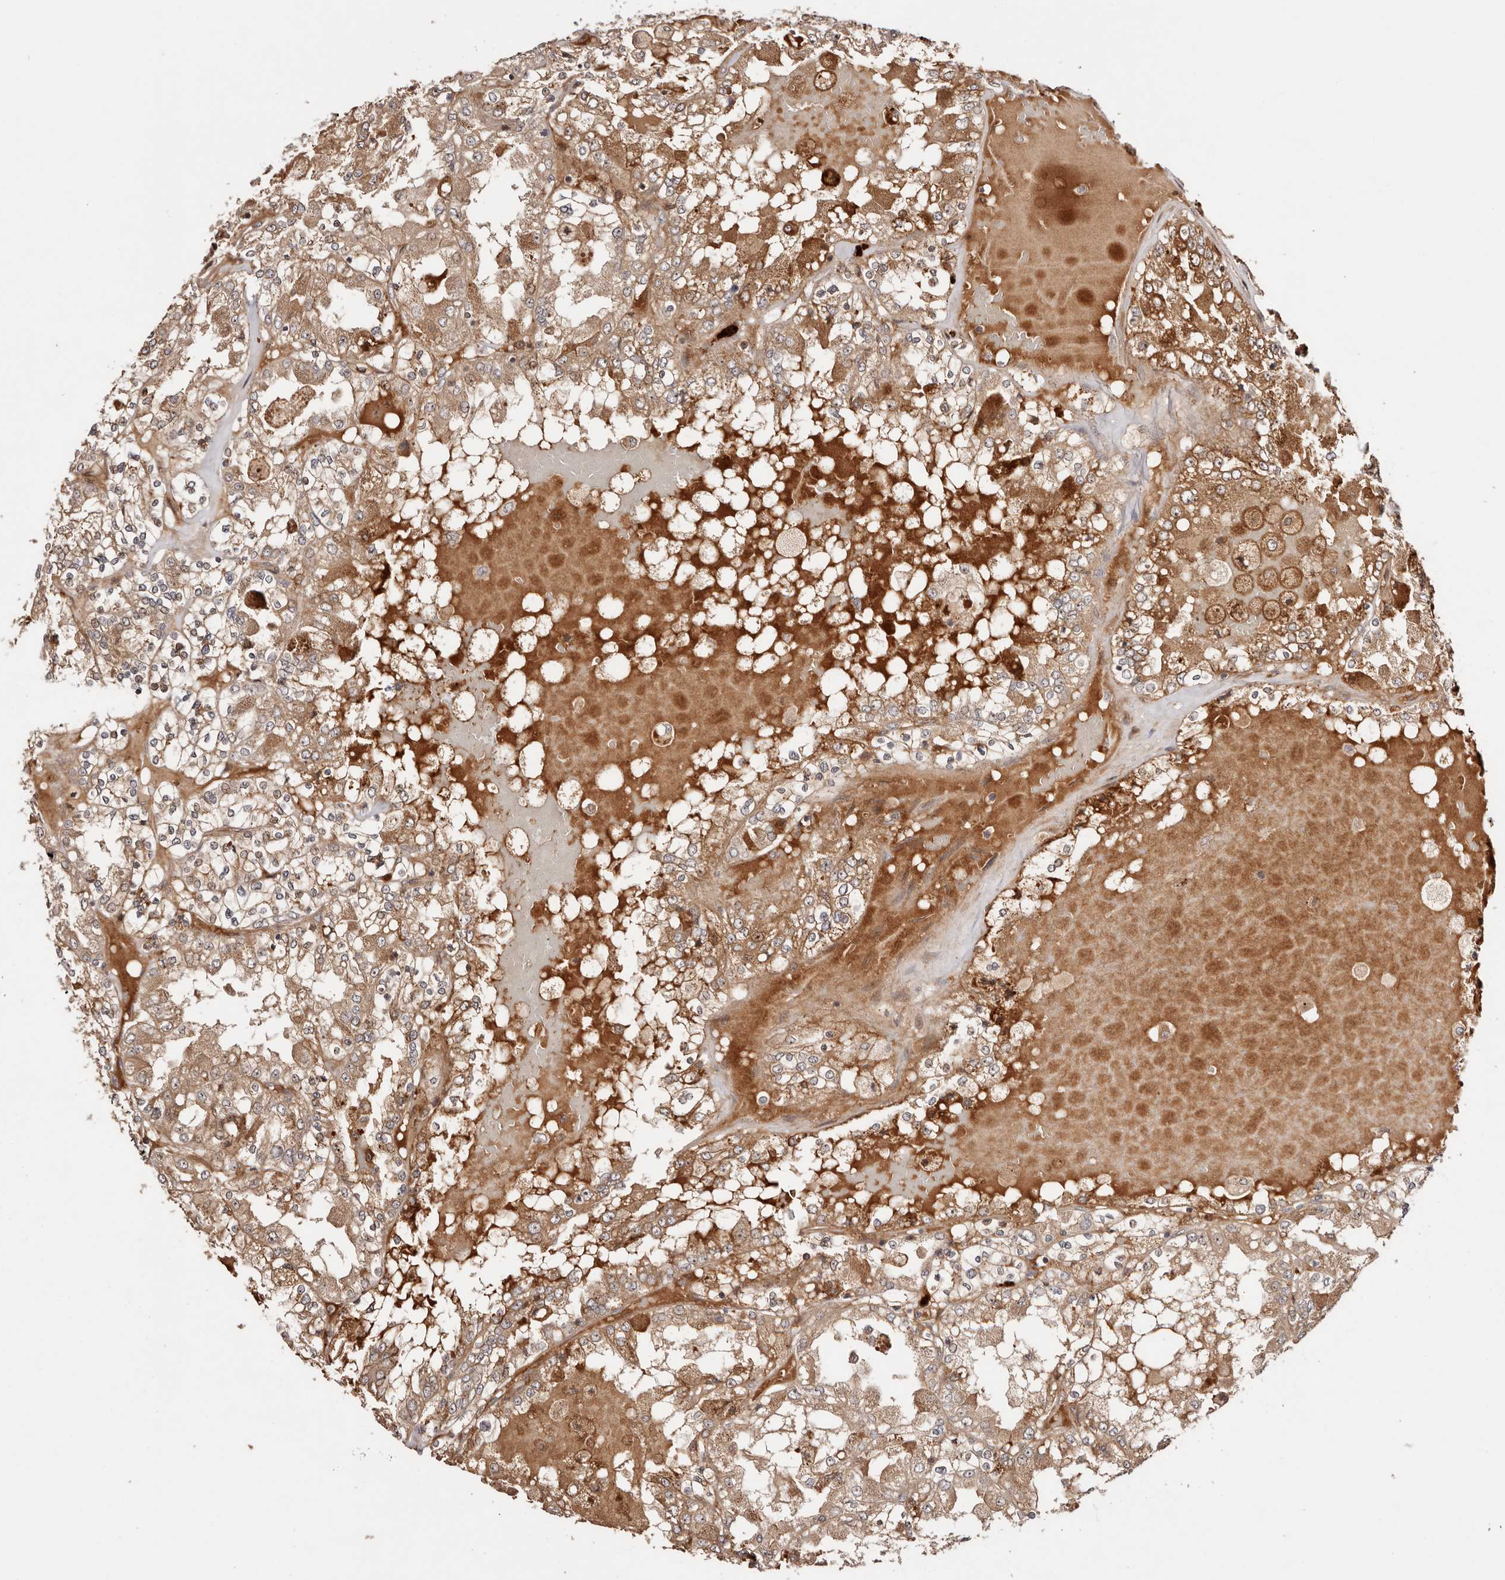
{"staining": {"intensity": "moderate", "quantity": ">75%", "location": "cytoplasmic/membranous"}, "tissue": "renal cancer", "cell_type": "Tumor cells", "image_type": "cancer", "snomed": [{"axis": "morphology", "description": "Adenocarcinoma, NOS"}, {"axis": "topography", "description": "Kidney"}], "caption": "This photomicrograph displays immunohistochemistry (IHC) staining of renal adenocarcinoma, with medium moderate cytoplasmic/membranous staining in approximately >75% of tumor cells.", "gene": "PTPN22", "patient": {"sex": "female", "age": 56}}